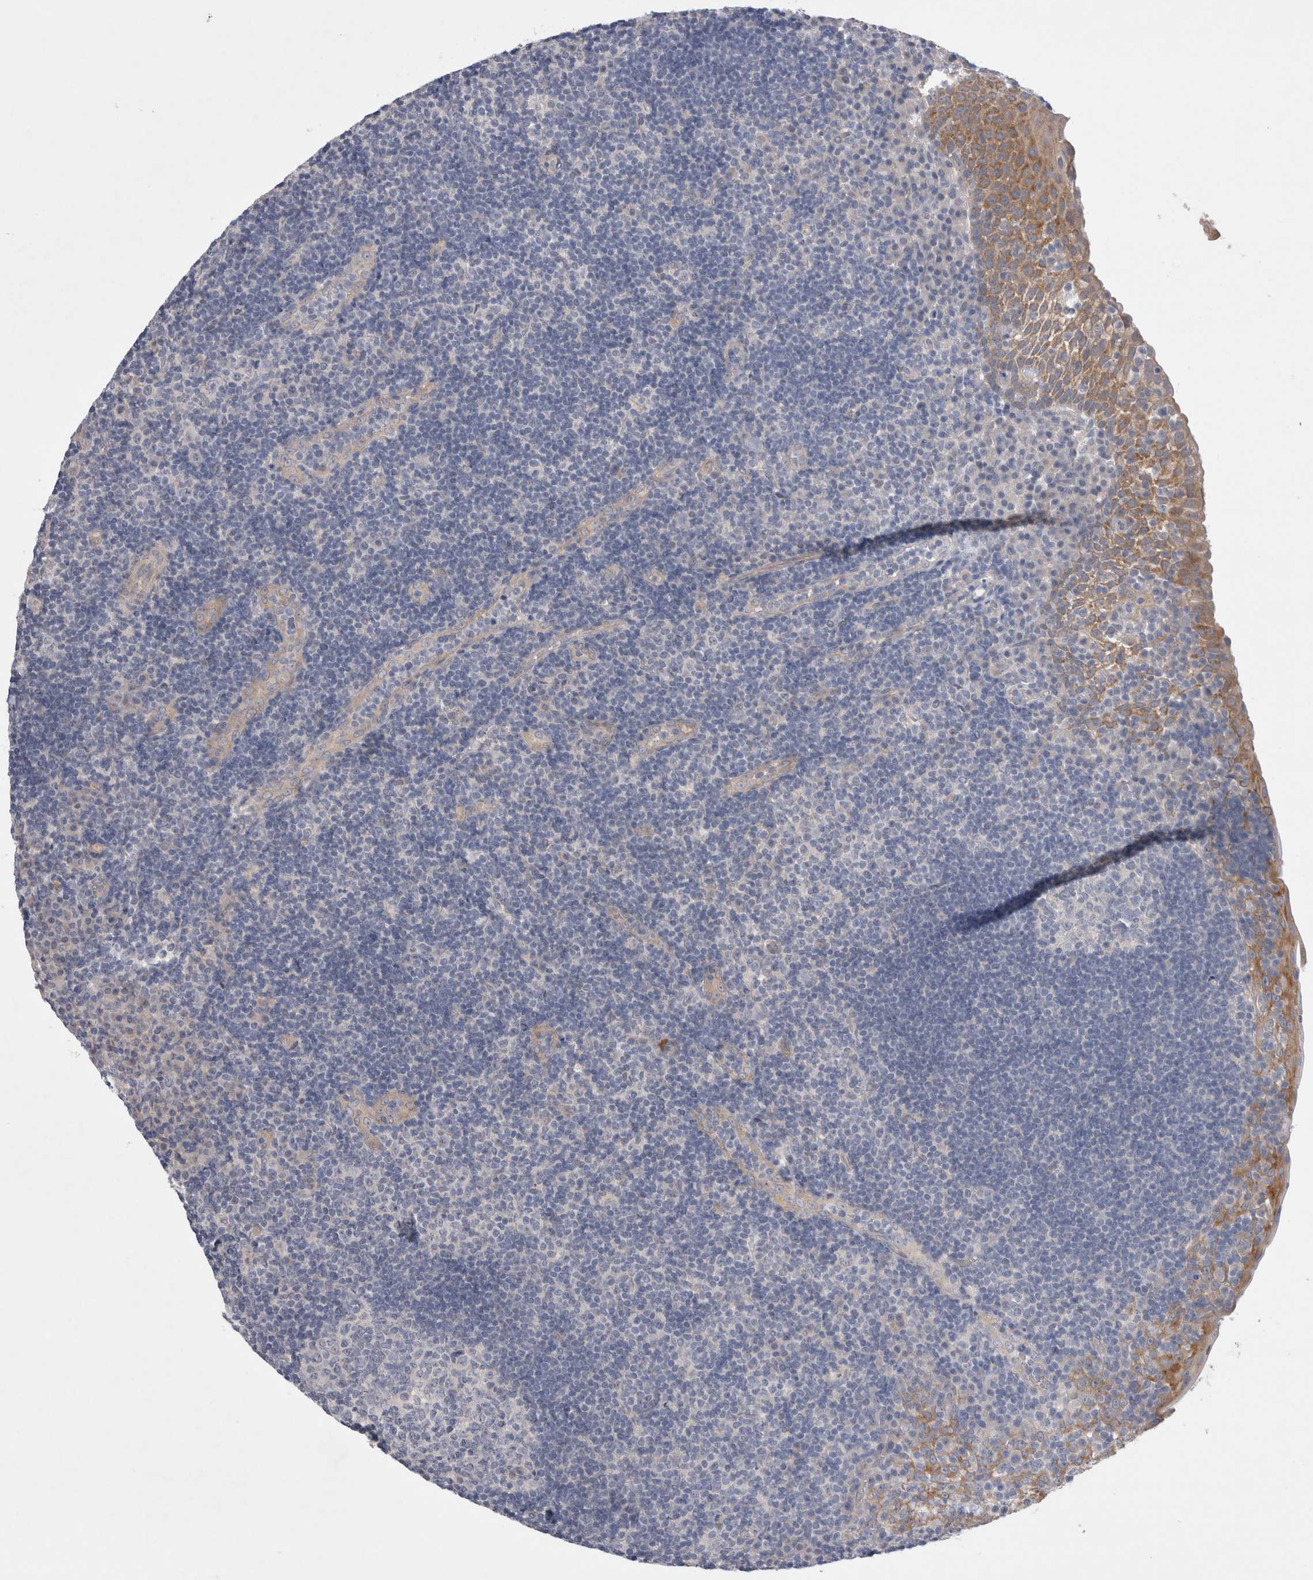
{"staining": {"intensity": "negative", "quantity": "none", "location": "none"}, "tissue": "tonsil", "cell_type": "Germinal center cells", "image_type": "normal", "snomed": [{"axis": "morphology", "description": "Normal tissue, NOS"}, {"axis": "topography", "description": "Tonsil"}], "caption": "Immunohistochemistry (IHC) of normal tonsil reveals no positivity in germinal center cells.", "gene": "WIPF2", "patient": {"sex": "female", "age": 40}}